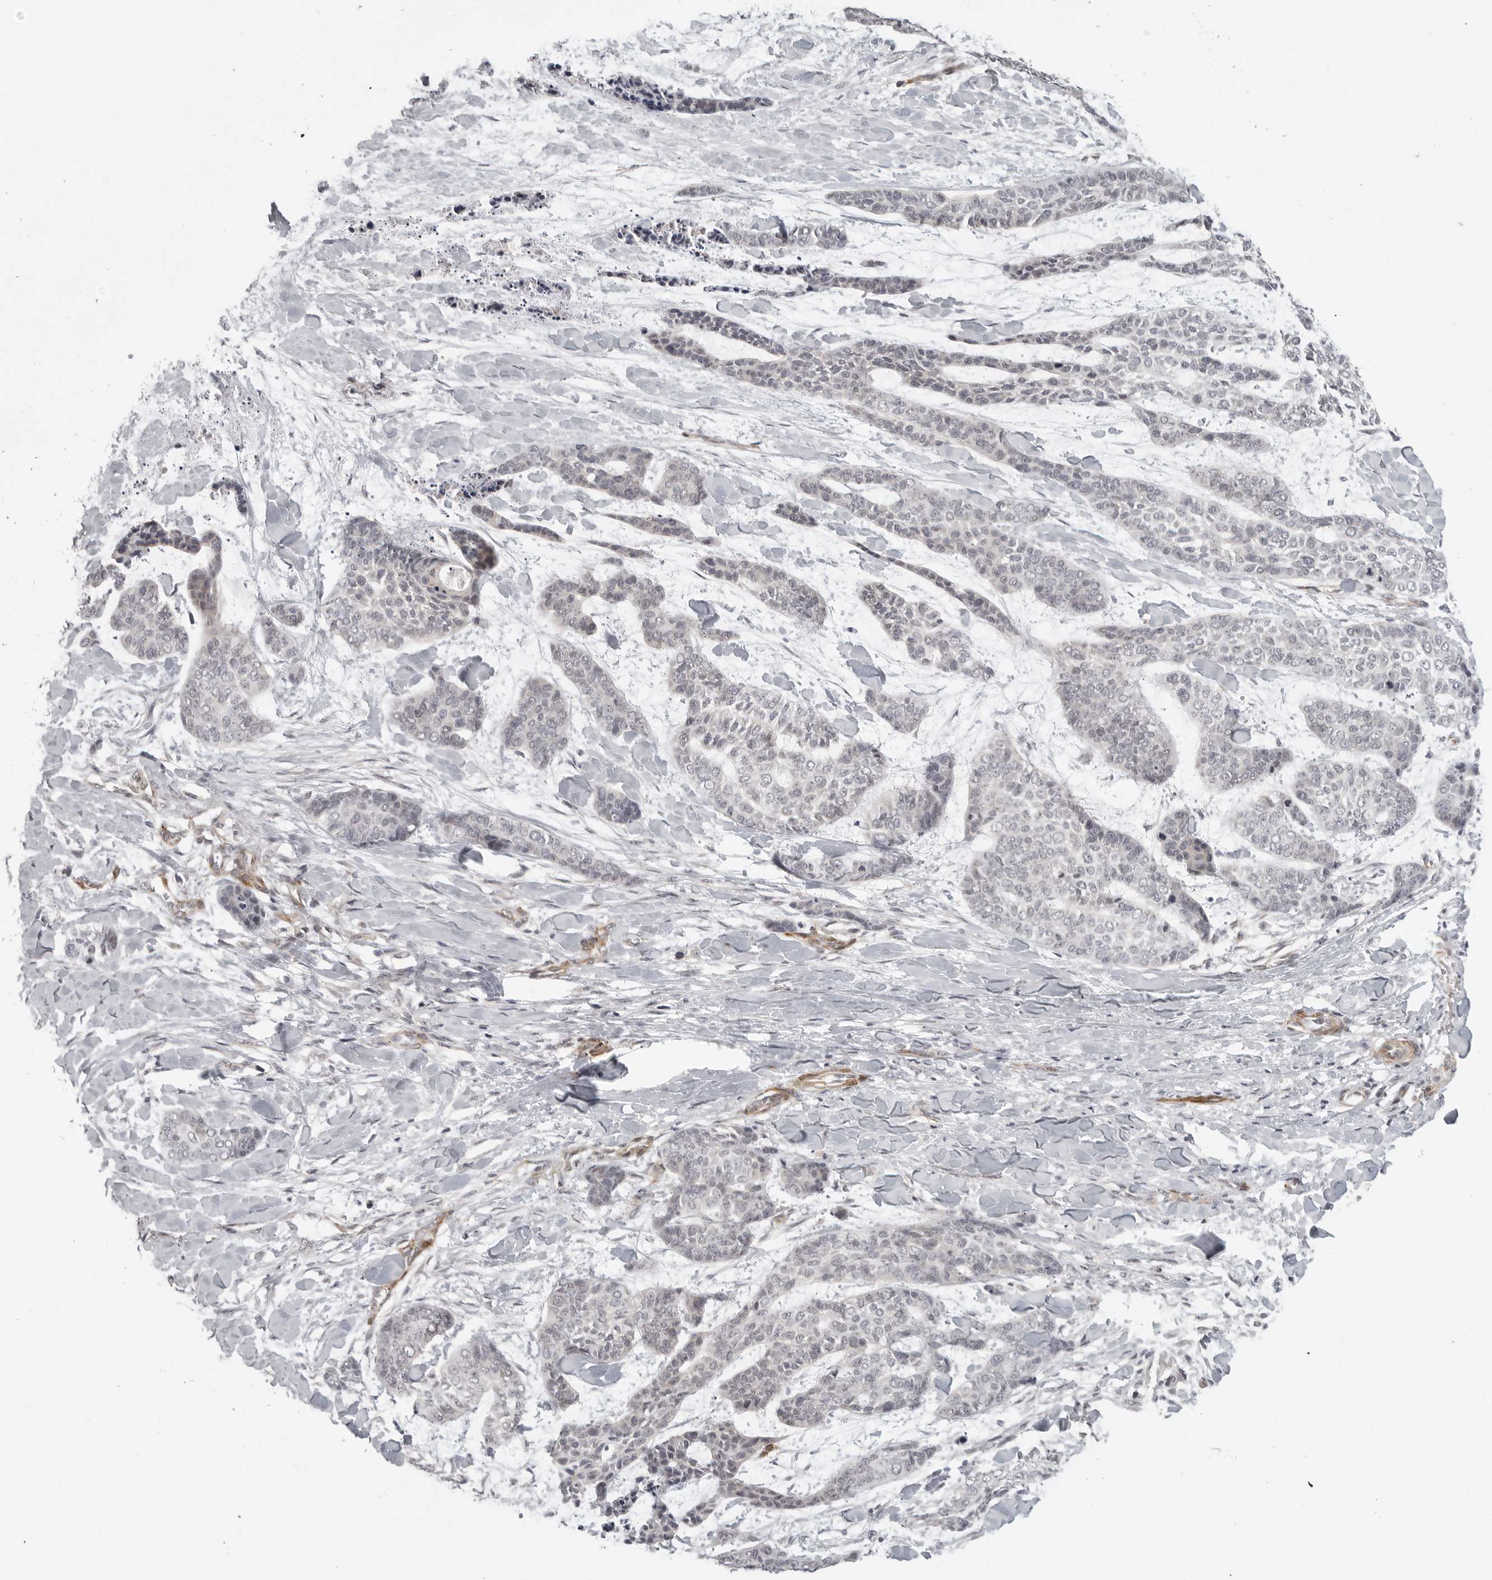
{"staining": {"intensity": "negative", "quantity": "none", "location": "none"}, "tissue": "skin cancer", "cell_type": "Tumor cells", "image_type": "cancer", "snomed": [{"axis": "morphology", "description": "Basal cell carcinoma"}, {"axis": "topography", "description": "Skin"}], "caption": "A micrograph of basal cell carcinoma (skin) stained for a protein demonstrates no brown staining in tumor cells. Nuclei are stained in blue.", "gene": "TUT4", "patient": {"sex": "female", "age": 64}}